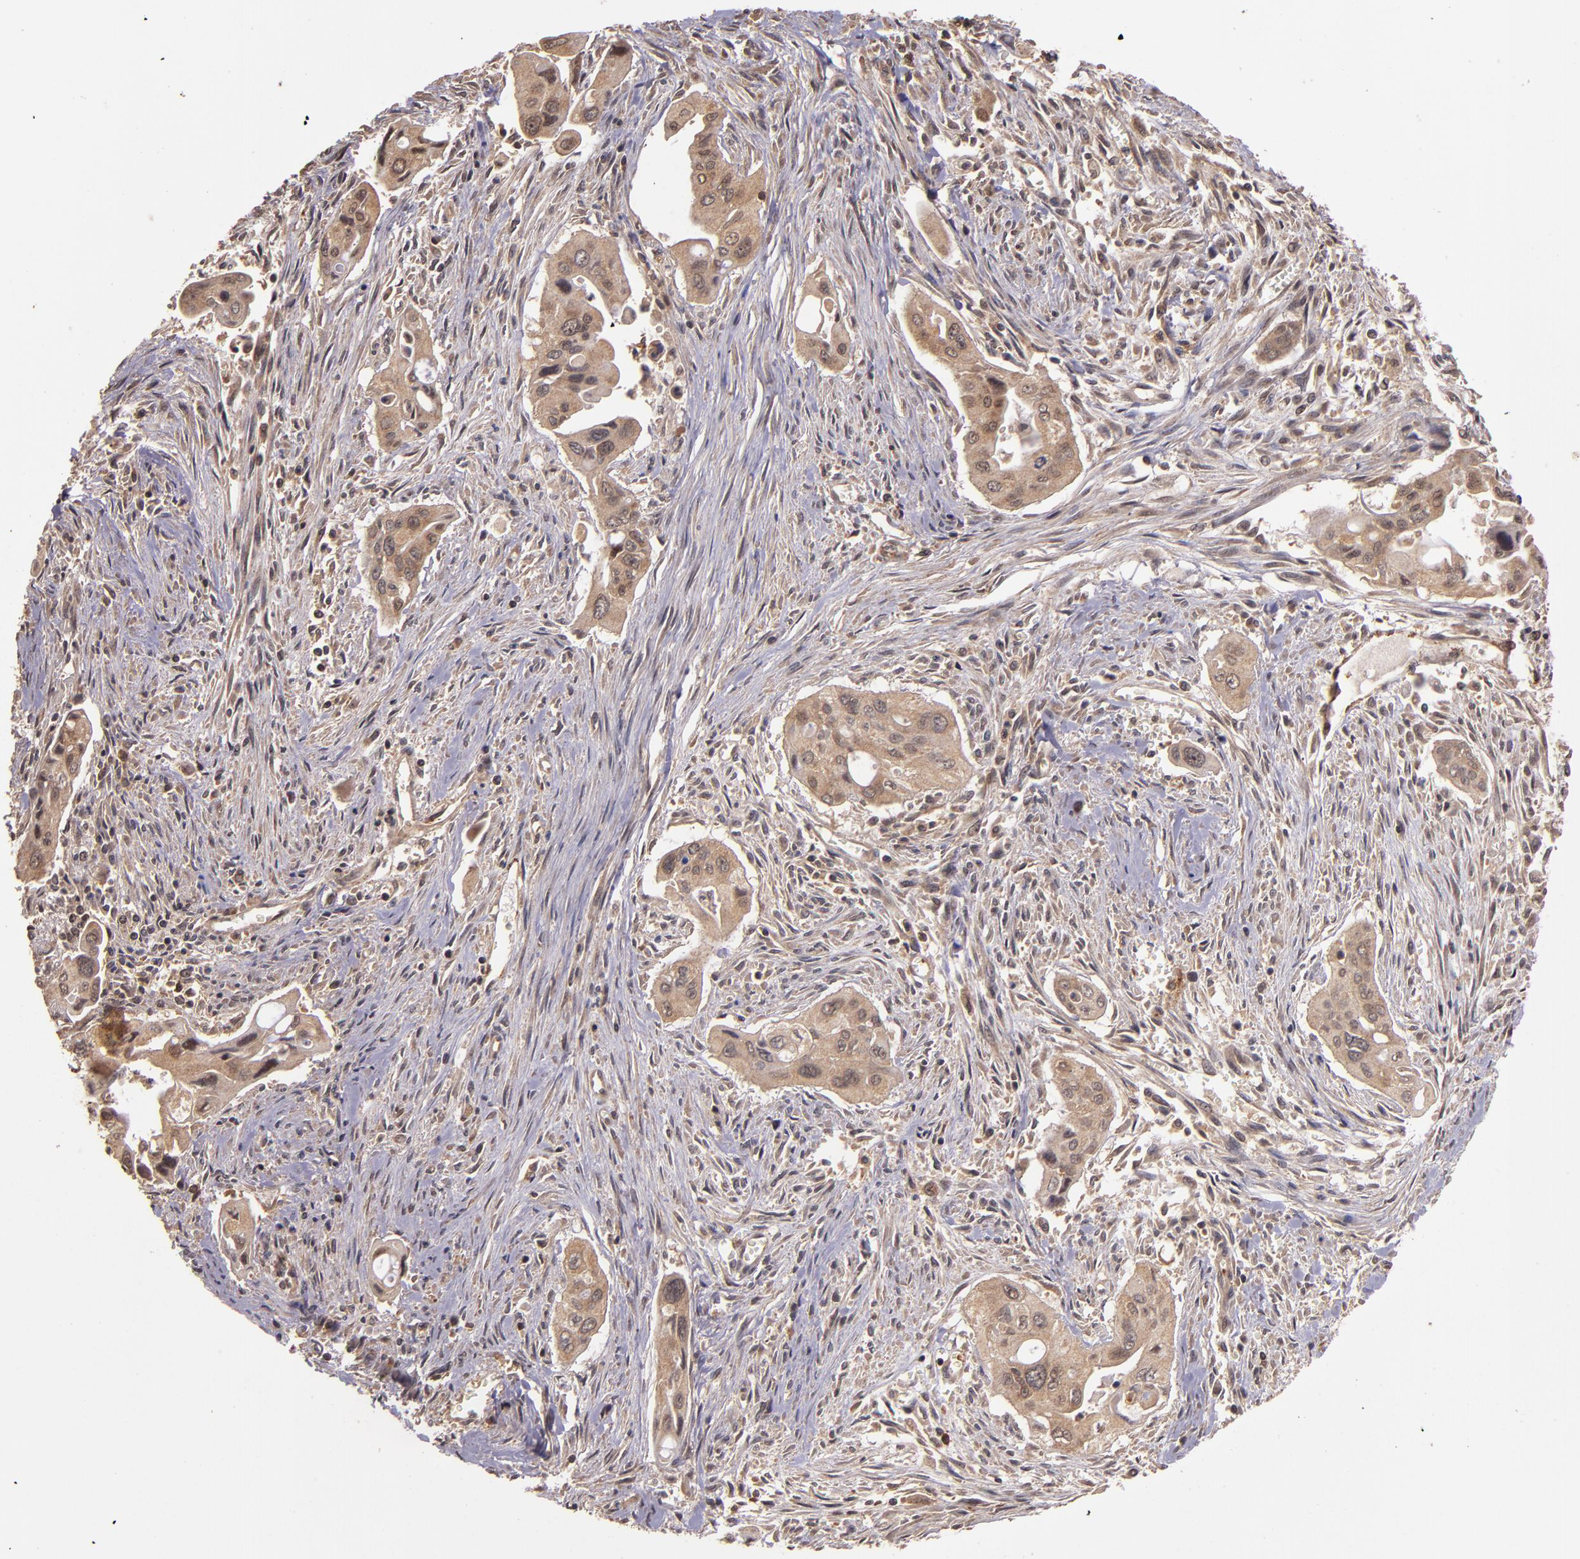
{"staining": {"intensity": "moderate", "quantity": ">75%", "location": "cytoplasmic/membranous"}, "tissue": "pancreatic cancer", "cell_type": "Tumor cells", "image_type": "cancer", "snomed": [{"axis": "morphology", "description": "Adenocarcinoma, NOS"}, {"axis": "topography", "description": "Pancreas"}], "caption": "The histopathology image demonstrates immunohistochemical staining of adenocarcinoma (pancreatic). There is moderate cytoplasmic/membranous positivity is appreciated in approximately >75% of tumor cells.", "gene": "RIOK3", "patient": {"sex": "male", "age": 77}}